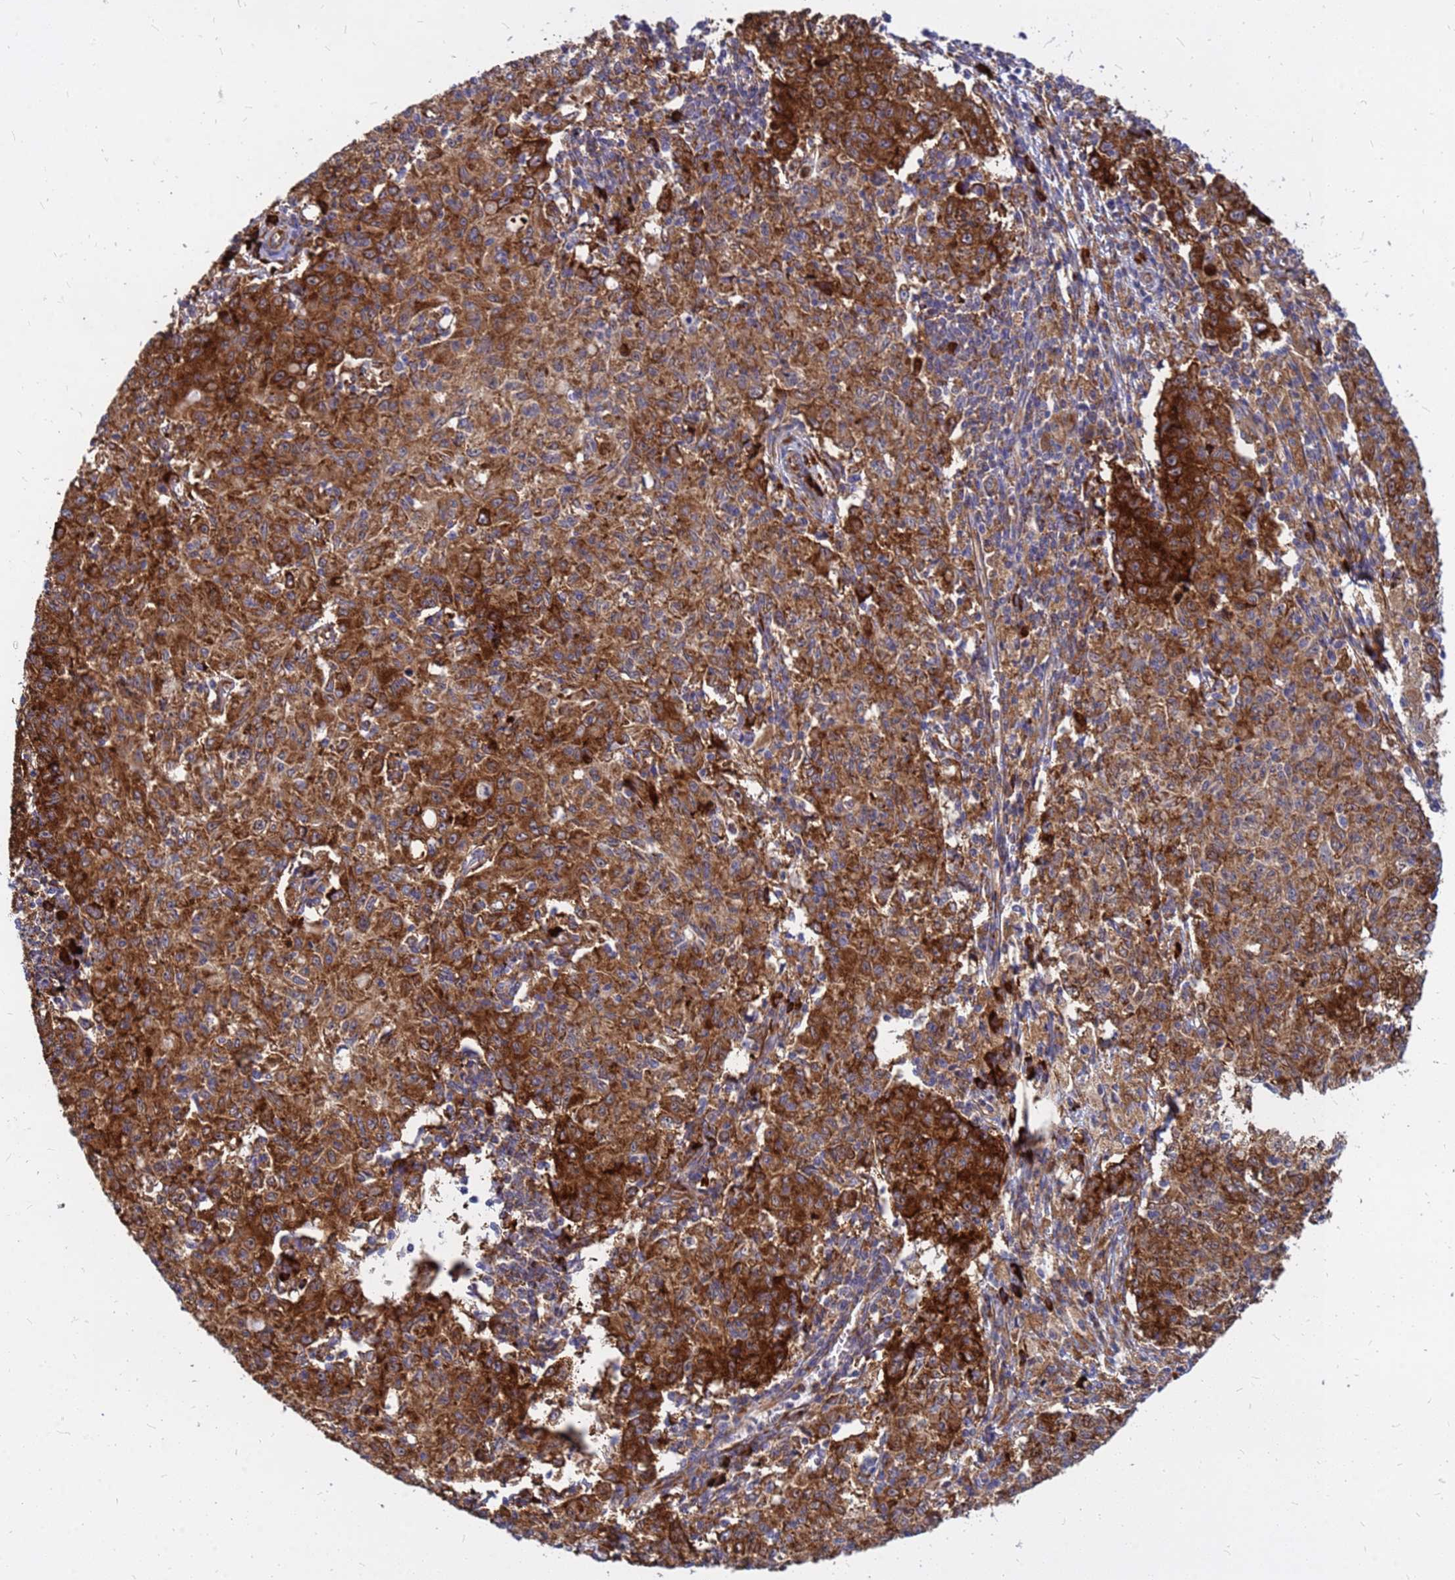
{"staining": {"intensity": "strong", "quantity": ">75%", "location": "cytoplasmic/membranous"}, "tissue": "ovarian cancer", "cell_type": "Tumor cells", "image_type": "cancer", "snomed": [{"axis": "morphology", "description": "Carcinoma, endometroid"}, {"axis": "topography", "description": "Ovary"}], "caption": "Human ovarian endometroid carcinoma stained with a brown dye exhibits strong cytoplasmic/membranous positive expression in about >75% of tumor cells.", "gene": "RPL8", "patient": {"sex": "female", "age": 42}}